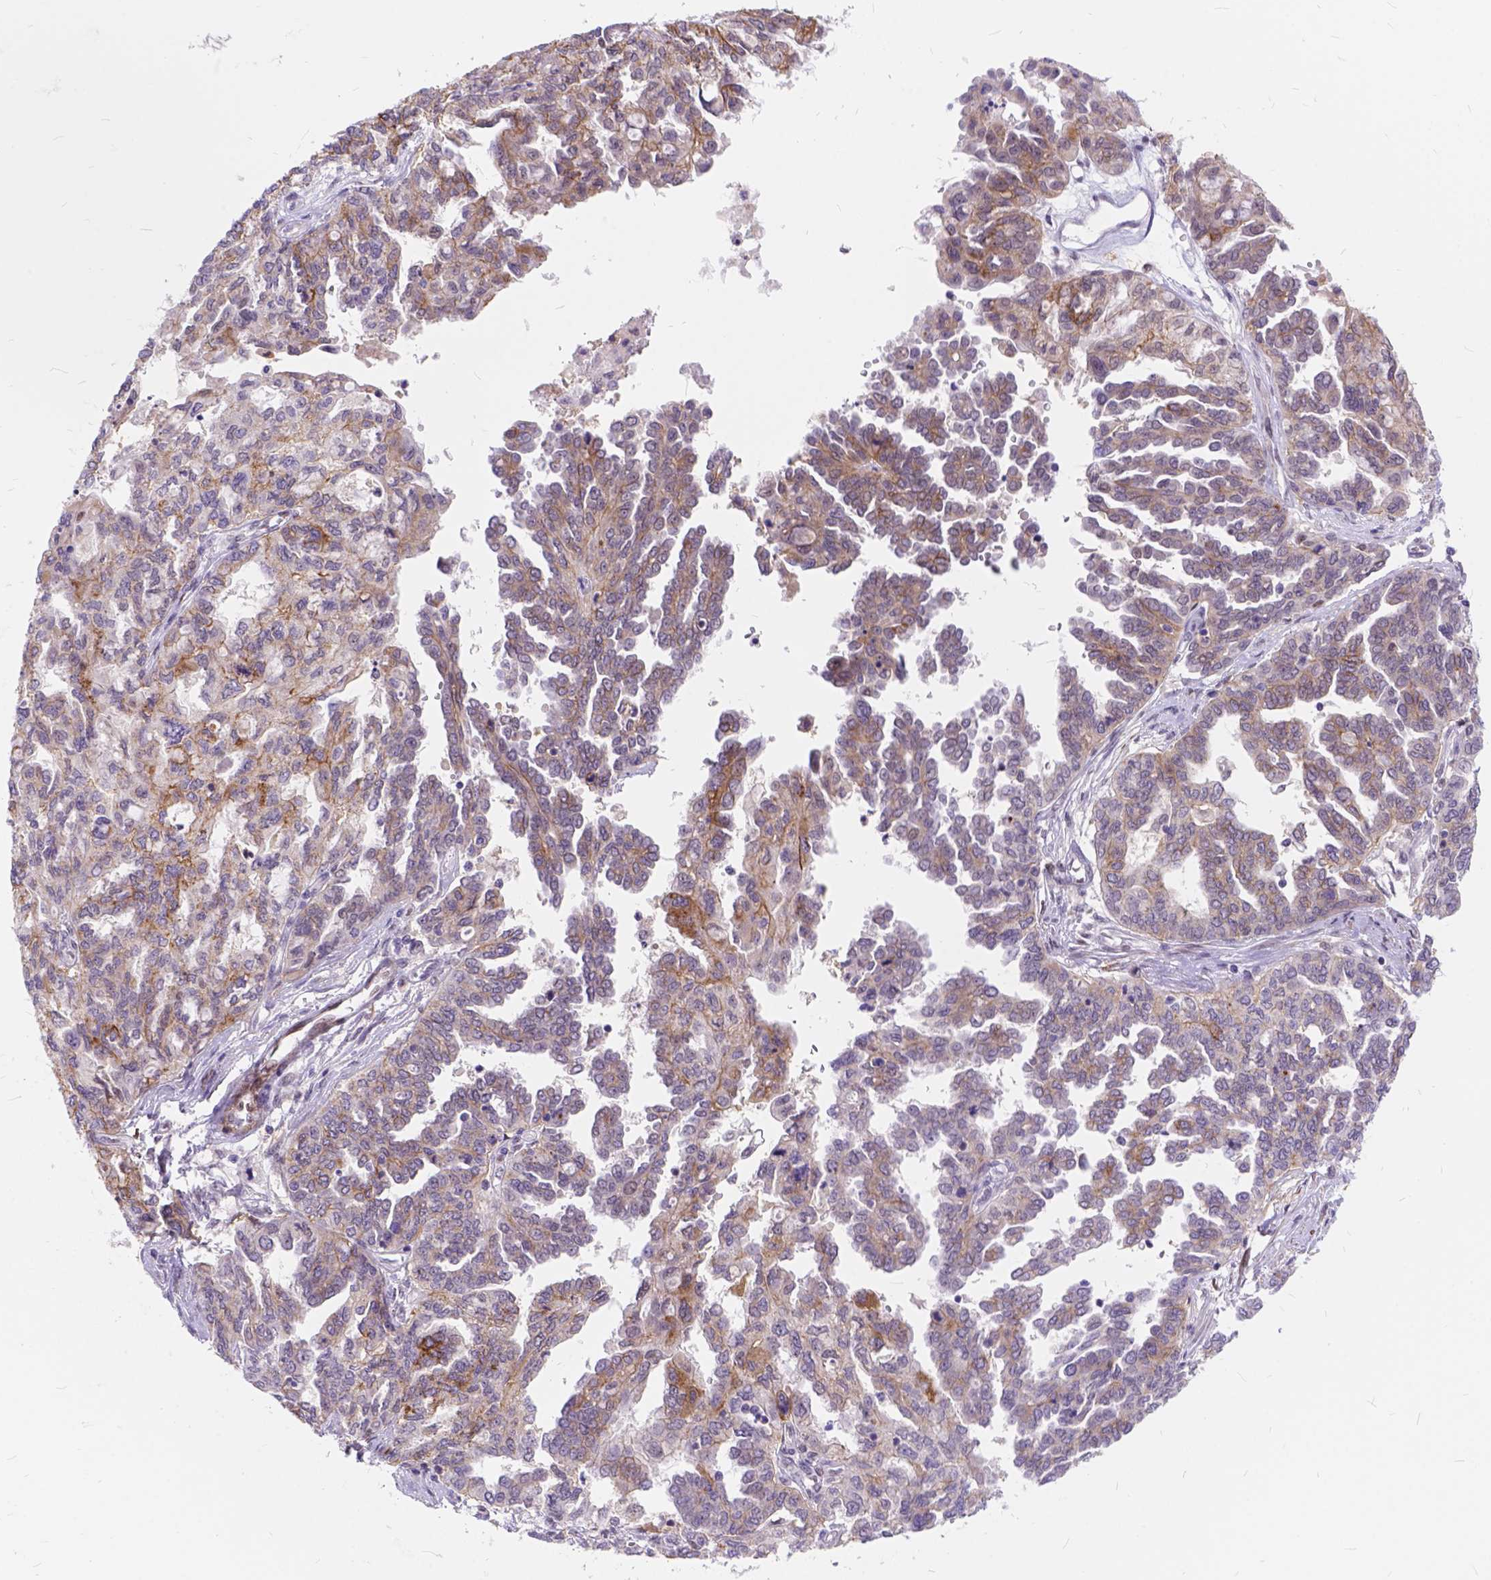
{"staining": {"intensity": "moderate", "quantity": ">75%", "location": "cytoplasmic/membranous"}, "tissue": "ovarian cancer", "cell_type": "Tumor cells", "image_type": "cancer", "snomed": [{"axis": "morphology", "description": "Cystadenocarcinoma, serous, NOS"}, {"axis": "topography", "description": "Ovary"}], "caption": "A brown stain shows moderate cytoplasmic/membranous expression of a protein in human serous cystadenocarcinoma (ovarian) tumor cells. (Stains: DAB (3,3'-diaminobenzidine) in brown, nuclei in blue, Microscopy: brightfield microscopy at high magnification).", "gene": "MAN2C1", "patient": {"sex": "female", "age": 53}}